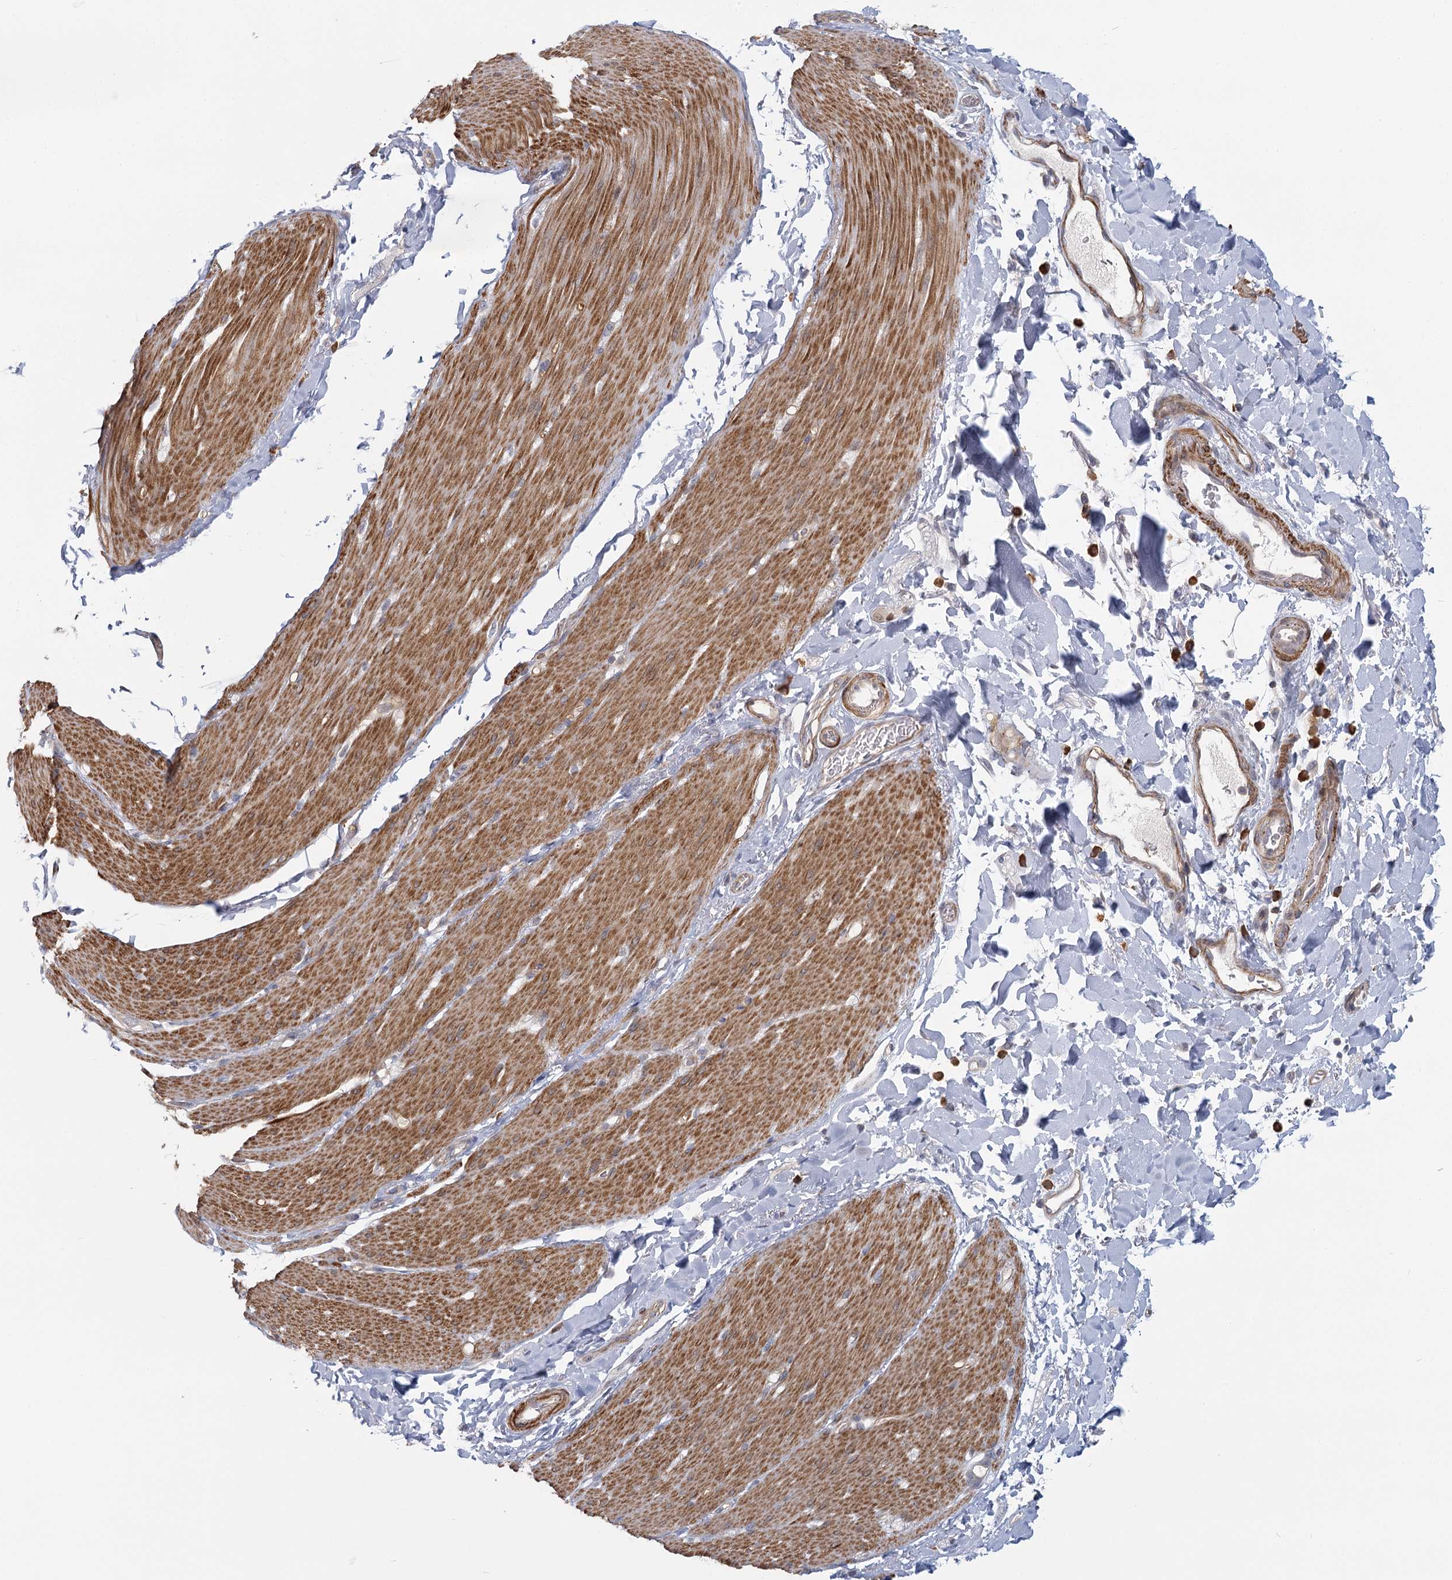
{"staining": {"intensity": "moderate", "quantity": ">75%", "location": "cytoplasmic/membranous"}, "tissue": "smooth muscle", "cell_type": "Smooth muscle cells", "image_type": "normal", "snomed": [{"axis": "morphology", "description": "Normal tissue, NOS"}, {"axis": "topography", "description": "Smooth muscle"}, {"axis": "topography", "description": "Small intestine"}], "caption": "Smooth muscle stained with immunohistochemistry (IHC) demonstrates moderate cytoplasmic/membranous staining in approximately >75% of smooth muscle cells. The protein of interest is shown in brown color, while the nuclei are stained blue.", "gene": "USP11", "patient": {"sex": "female", "age": 84}}